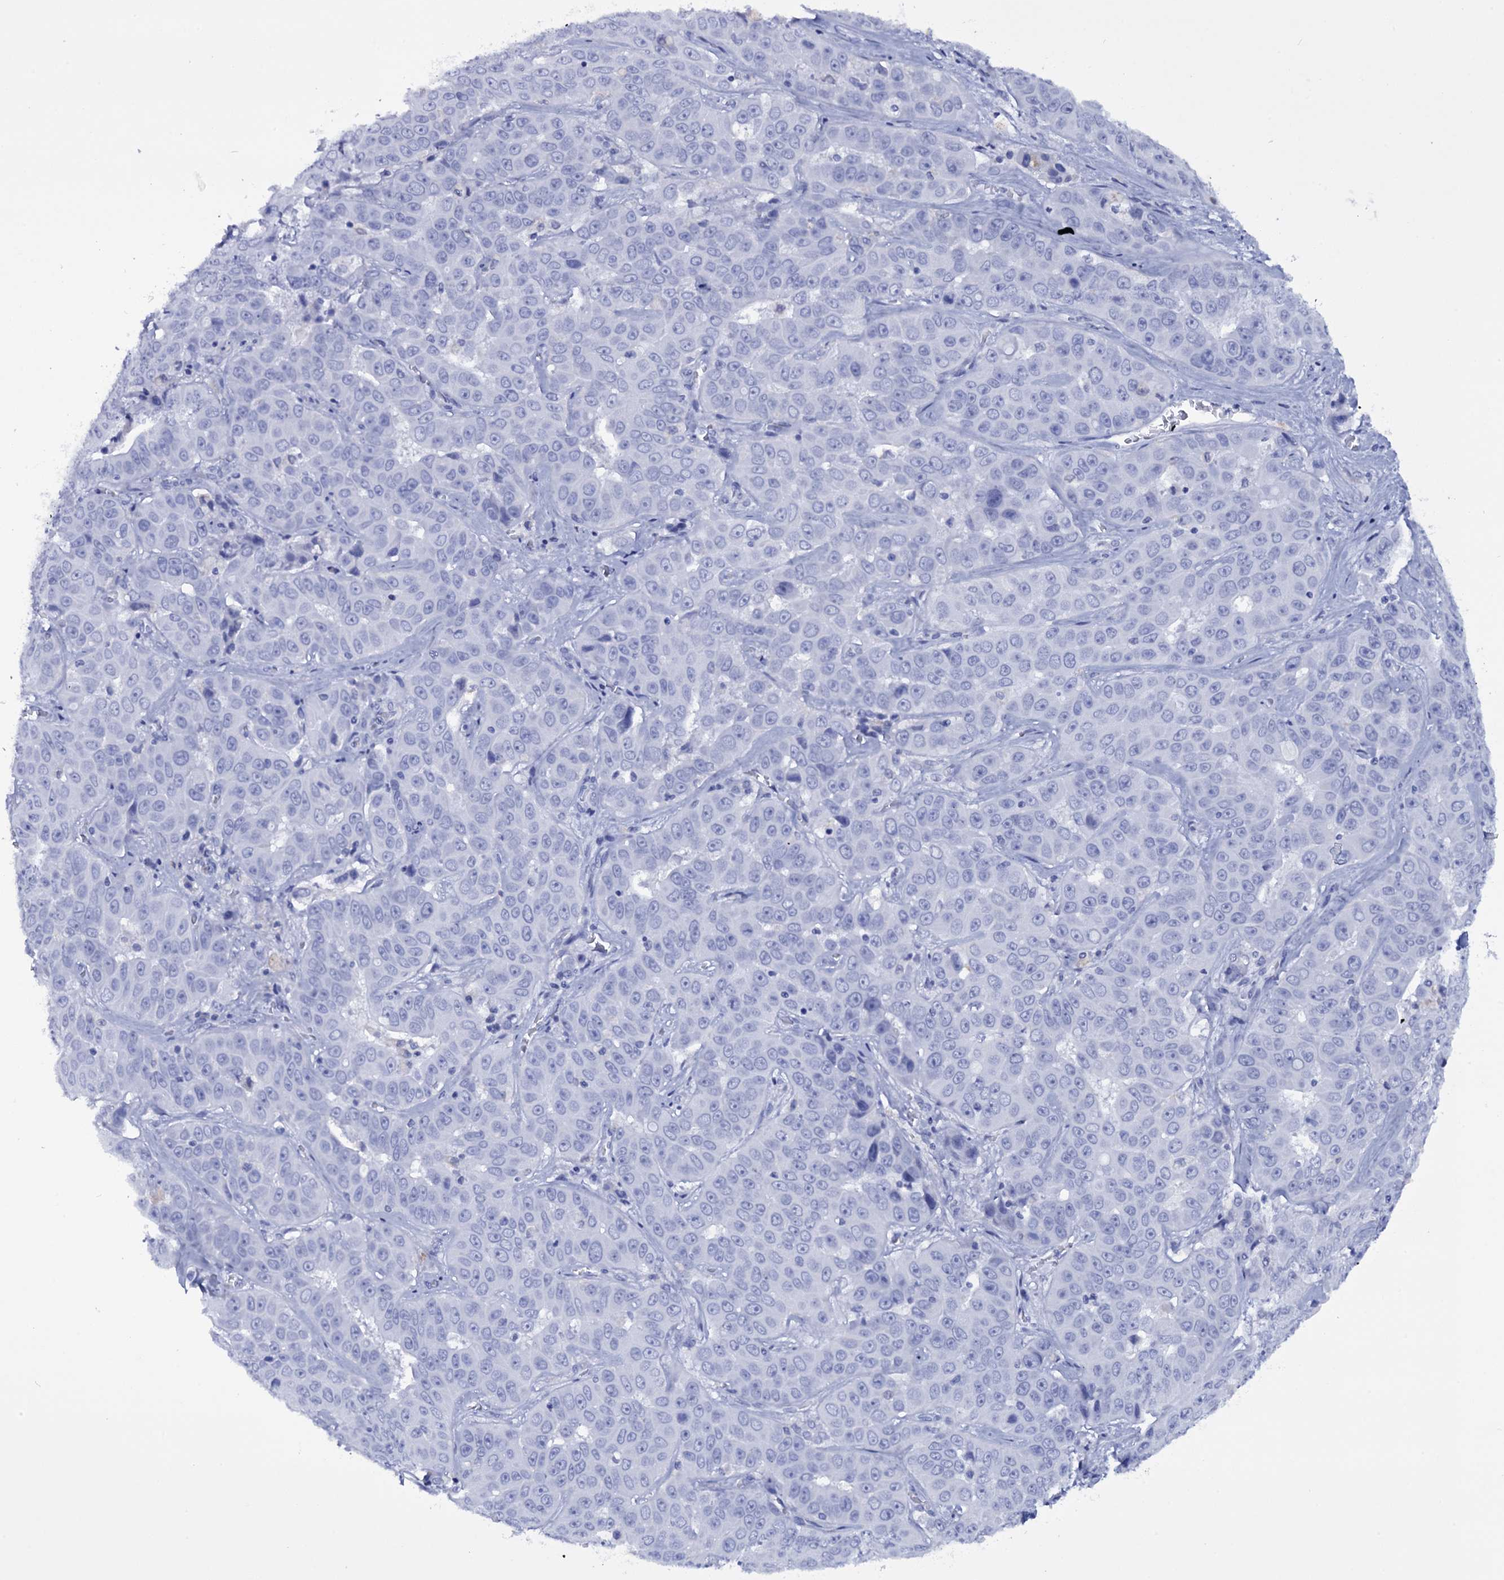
{"staining": {"intensity": "negative", "quantity": "none", "location": "none"}, "tissue": "liver cancer", "cell_type": "Tumor cells", "image_type": "cancer", "snomed": [{"axis": "morphology", "description": "Cholangiocarcinoma"}, {"axis": "topography", "description": "Liver"}], "caption": "This is a image of IHC staining of liver cancer, which shows no positivity in tumor cells.", "gene": "ITPRID2", "patient": {"sex": "female", "age": 52}}